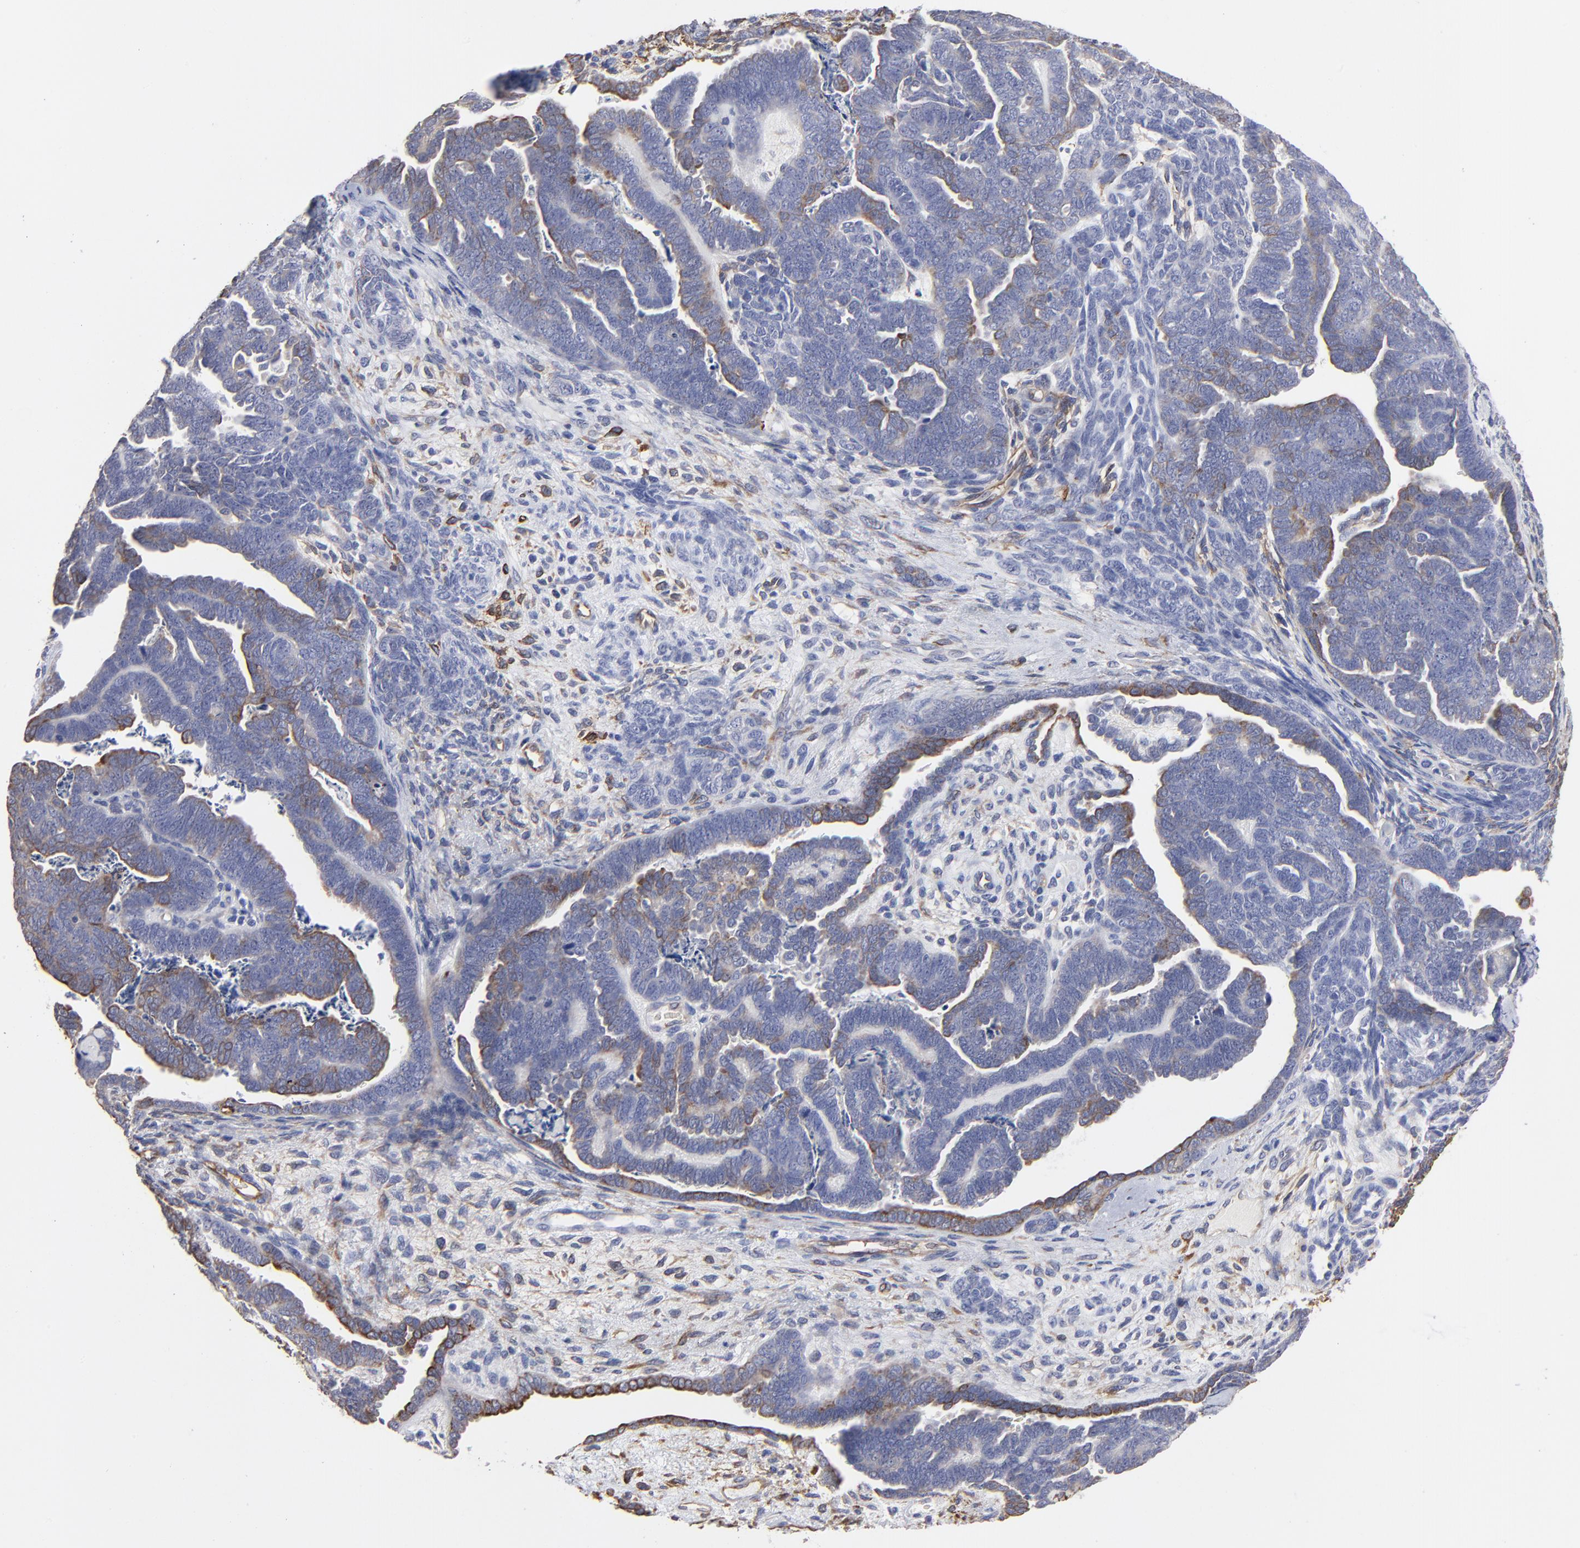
{"staining": {"intensity": "moderate", "quantity": "<25%", "location": "cytoplasmic/membranous"}, "tissue": "endometrial cancer", "cell_type": "Tumor cells", "image_type": "cancer", "snomed": [{"axis": "morphology", "description": "Neoplasm, malignant, NOS"}, {"axis": "topography", "description": "Endometrium"}], "caption": "The image shows immunohistochemical staining of neoplasm (malignant) (endometrial). There is moderate cytoplasmic/membranous staining is seen in about <25% of tumor cells.", "gene": "CILP", "patient": {"sex": "female", "age": 74}}